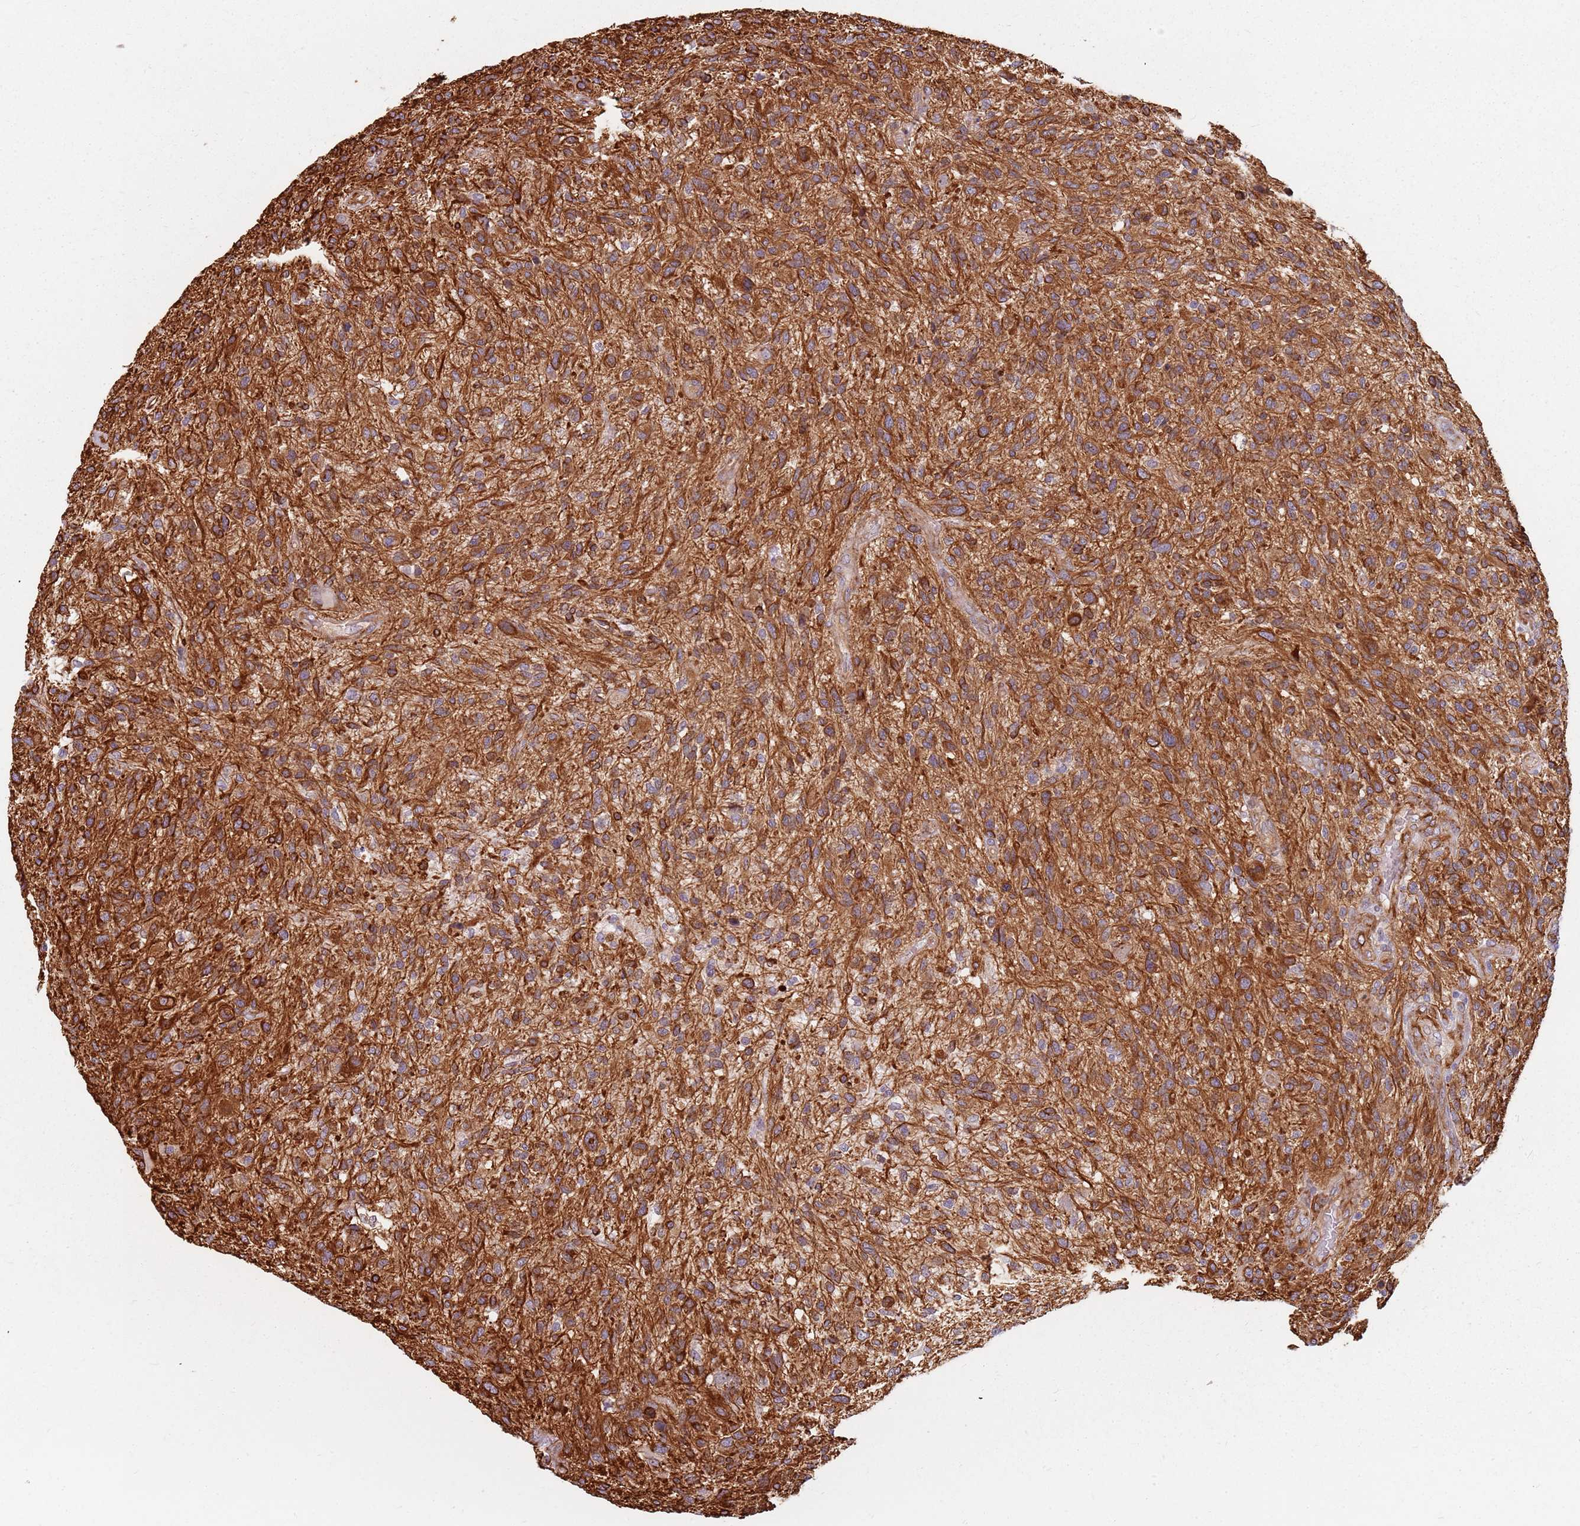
{"staining": {"intensity": "strong", "quantity": ">75%", "location": "cytoplasmic/membranous"}, "tissue": "glioma", "cell_type": "Tumor cells", "image_type": "cancer", "snomed": [{"axis": "morphology", "description": "Glioma, malignant, High grade"}, {"axis": "topography", "description": "Brain"}], "caption": "Immunohistochemical staining of glioma displays high levels of strong cytoplasmic/membranous positivity in approximately >75% of tumor cells.", "gene": "GAS2L3", "patient": {"sex": "male", "age": 47}}